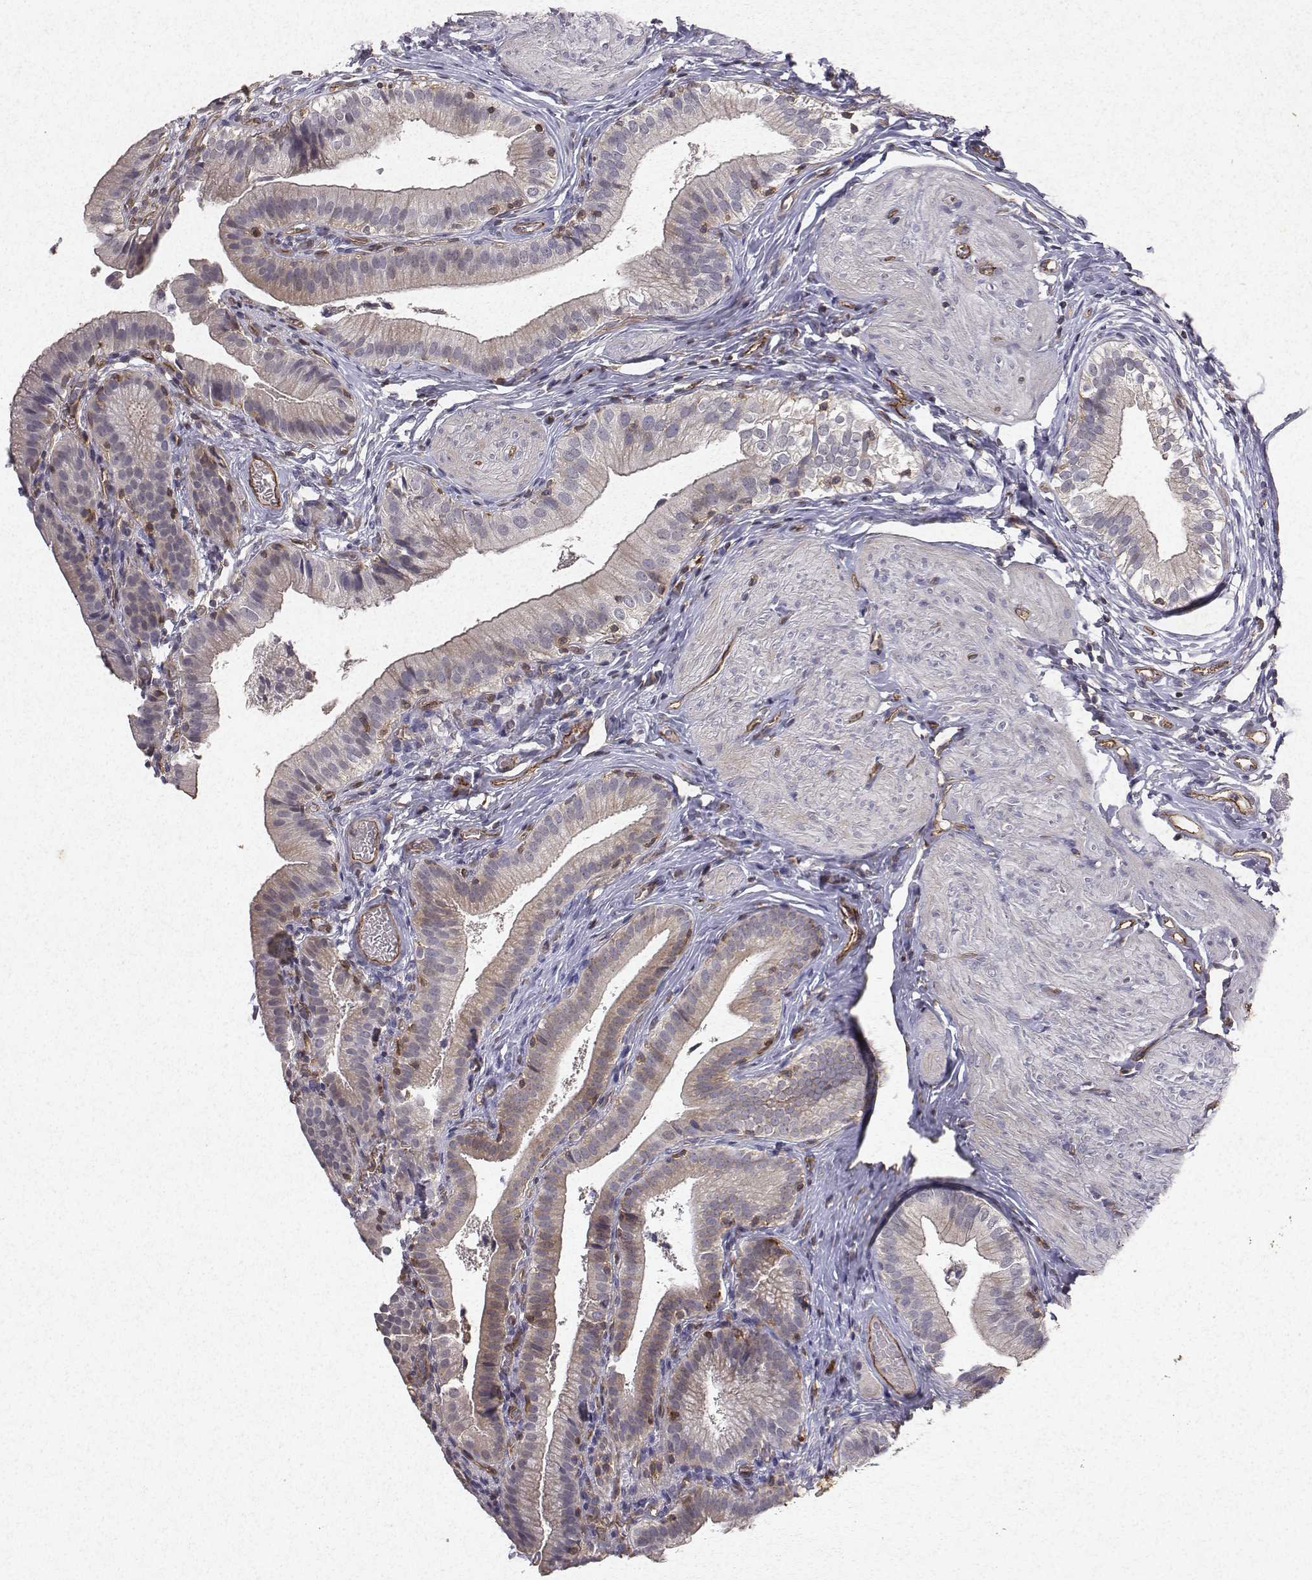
{"staining": {"intensity": "weak", "quantity": "<25%", "location": "cytoplasmic/membranous"}, "tissue": "gallbladder", "cell_type": "Glandular cells", "image_type": "normal", "snomed": [{"axis": "morphology", "description": "Normal tissue, NOS"}, {"axis": "topography", "description": "Gallbladder"}], "caption": "Glandular cells are negative for protein expression in unremarkable human gallbladder. The staining is performed using DAB (3,3'-diaminobenzidine) brown chromogen with nuclei counter-stained in using hematoxylin.", "gene": "PTPRG", "patient": {"sex": "female", "age": 47}}